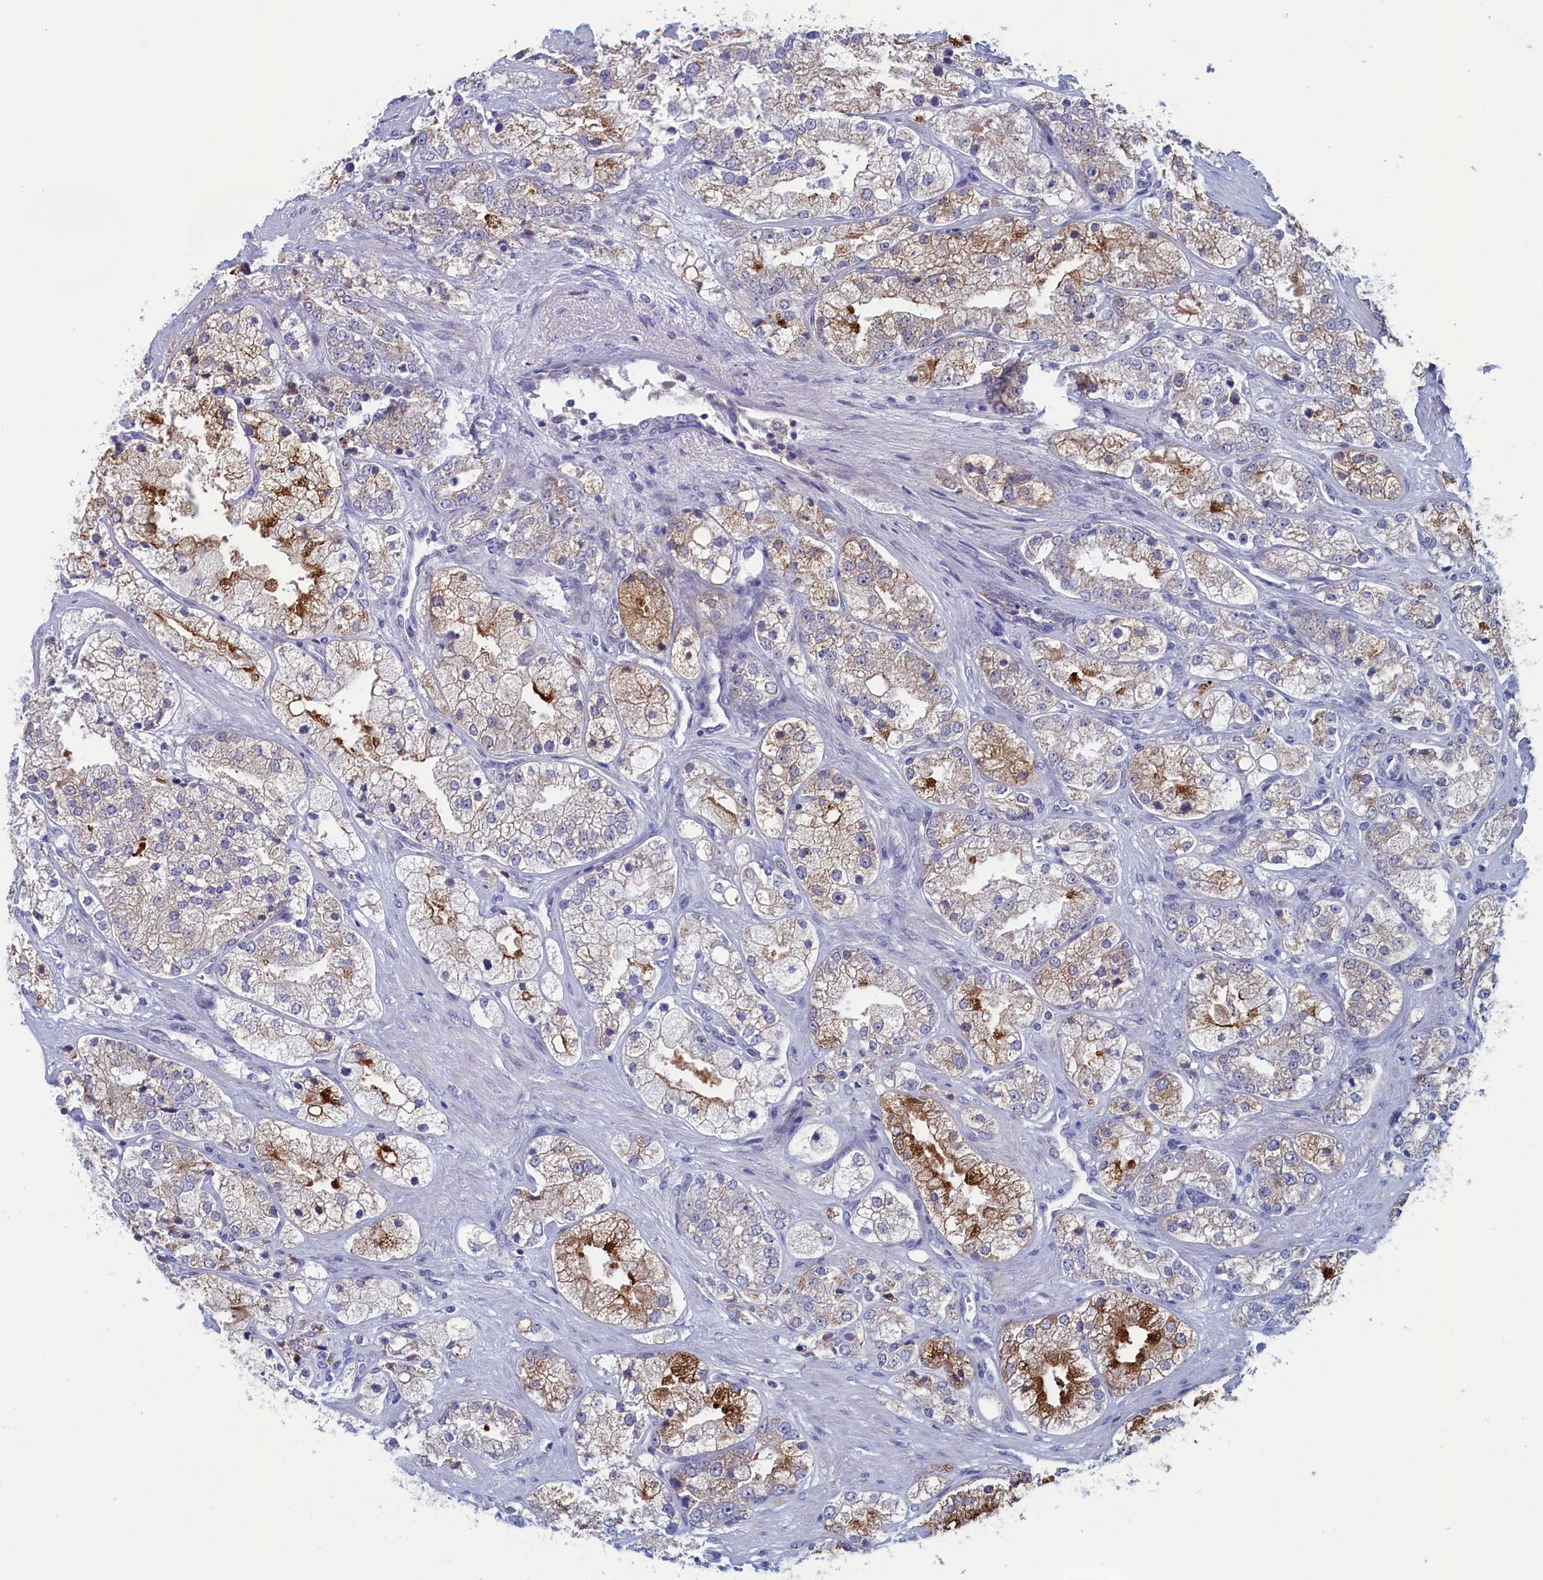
{"staining": {"intensity": "moderate", "quantity": "25%-75%", "location": "cytoplasmic/membranous"}, "tissue": "prostate cancer", "cell_type": "Tumor cells", "image_type": "cancer", "snomed": [{"axis": "morphology", "description": "Adenocarcinoma, High grade"}, {"axis": "topography", "description": "Prostate"}], "caption": "The photomicrograph shows a brown stain indicating the presence of a protein in the cytoplasmic/membranous of tumor cells in prostate adenocarcinoma (high-grade).", "gene": "NIBAN3", "patient": {"sex": "male", "age": 50}}